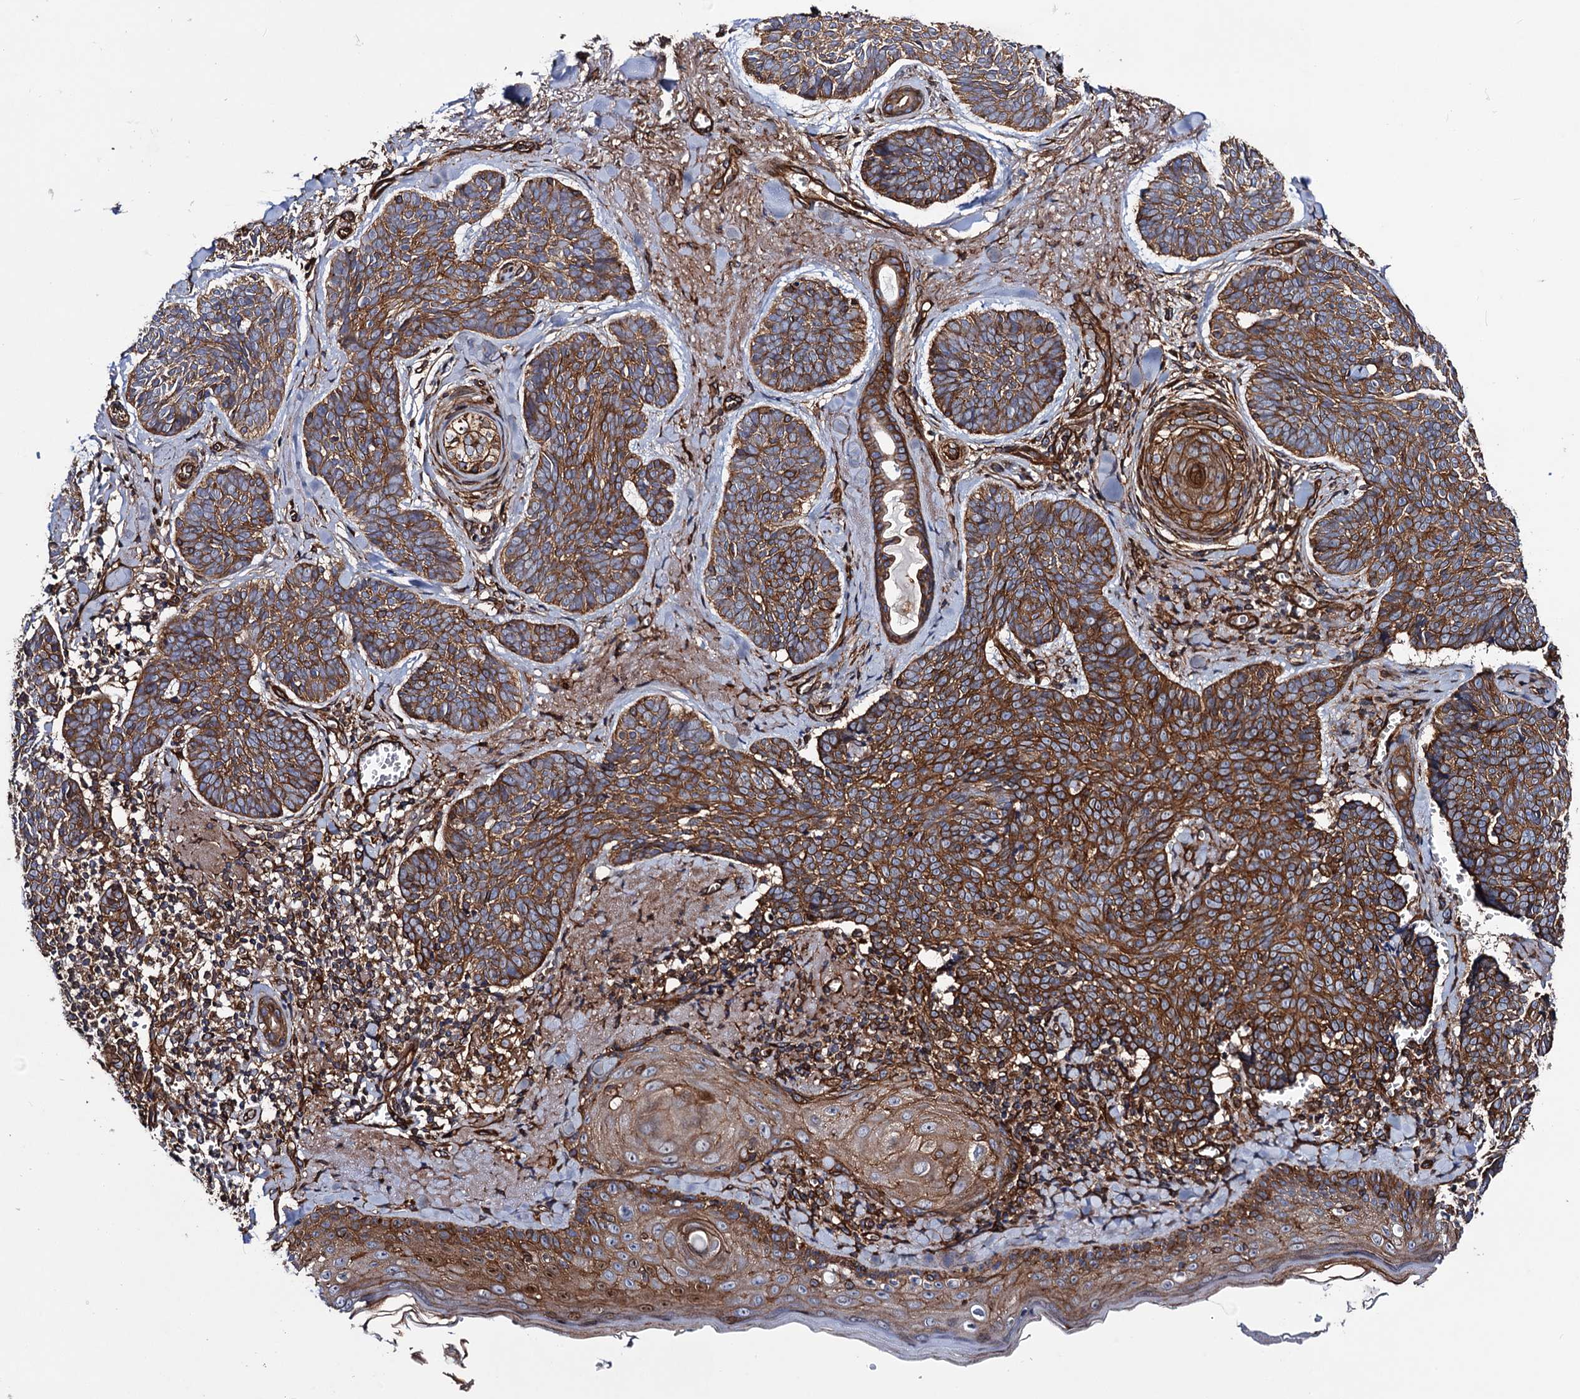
{"staining": {"intensity": "strong", "quantity": ">75%", "location": "cytoplasmic/membranous"}, "tissue": "skin cancer", "cell_type": "Tumor cells", "image_type": "cancer", "snomed": [{"axis": "morphology", "description": "Basal cell carcinoma"}, {"axis": "topography", "description": "Skin"}], "caption": "The histopathology image exhibits immunohistochemical staining of skin cancer. There is strong cytoplasmic/membranous expression is seen in approximately >75% of tumor cells.", "gene": "CIP2A", "patient": {"sex": "female", "age": 74}}